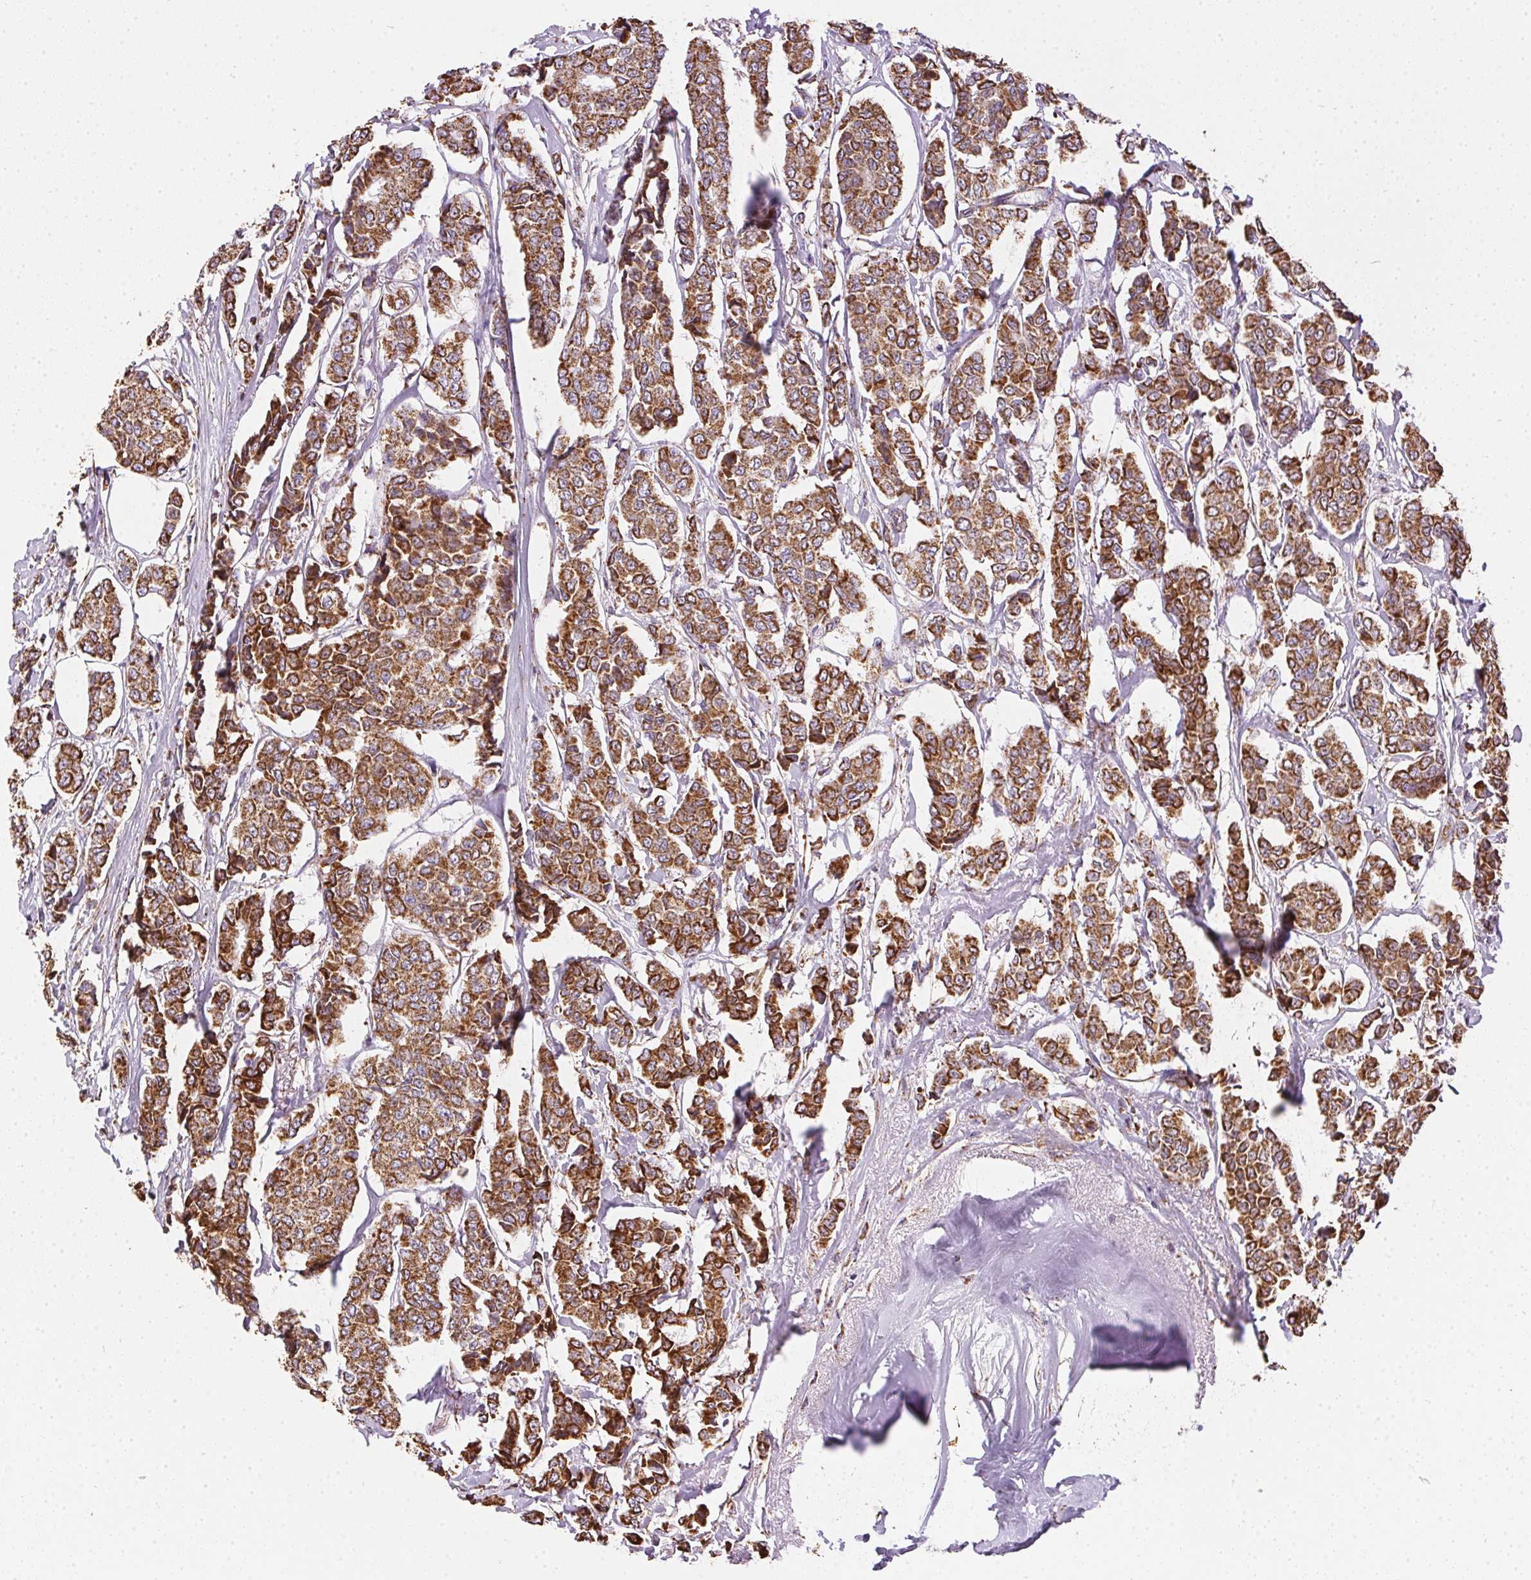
{"staining": {"intensity": "strong", "quantity": ">75%", "location": "cytoplasmic/membranous"}, "tissue": "breast cancer", "cell_type": "Tumor cells", "image_type": "cancer", "snomed": [{"axis": "morphology", "description": "Duct carcinoma"}, {"axis": "topography", "description": "Breast"}], "caption": "Breast cancer (infiltrating ductal carcinoma) was stained to show a protein in brown. There is high levels of strong cytoplasmic/membranous expression in about >75% of tumor cells.", "gene": "MAPK11", "patient": {"sex": "female", "age": 94}}